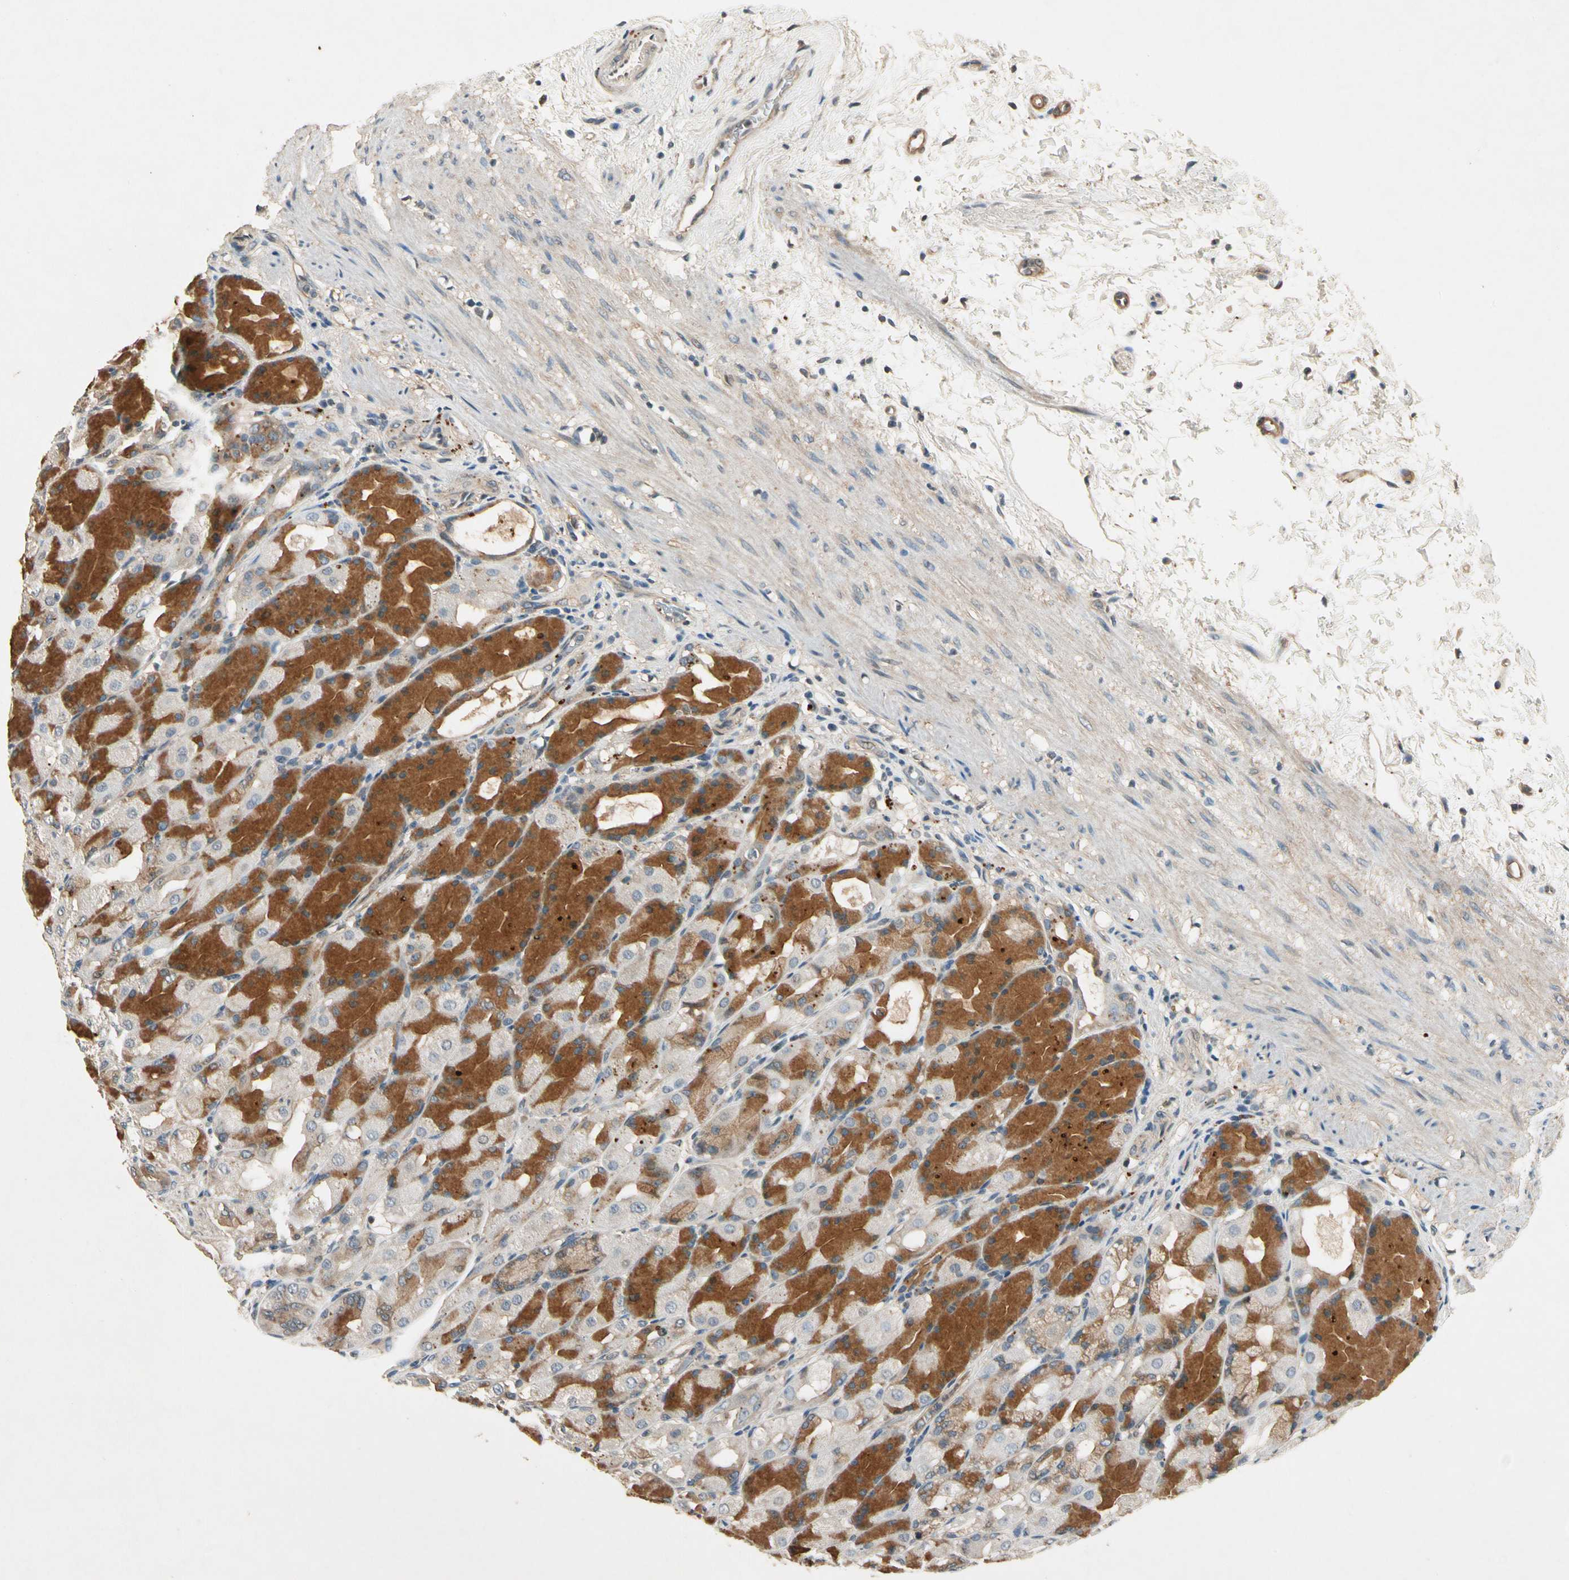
{"staining": {"intensity": "strong", "quantity": "25%-75%", "location": "cytoplasmic/membranous"}, "tissue": "stomach", "cell_type": "Glandular cells", "image_type": "normal", "snomed": [{"axis": "morphology", "description": "Normal tissue, NOS"}, {"axis": "topography", "description": "Stomach, upper"}], "caption": "Immunohistochemical staining of normal stomach demonstrates strong cytoplasmic/membranous protein positivity in about 25%-75% of glandular cells.", "gene": "ROCK2", "patient": {"sex": "female", "age": 75}}